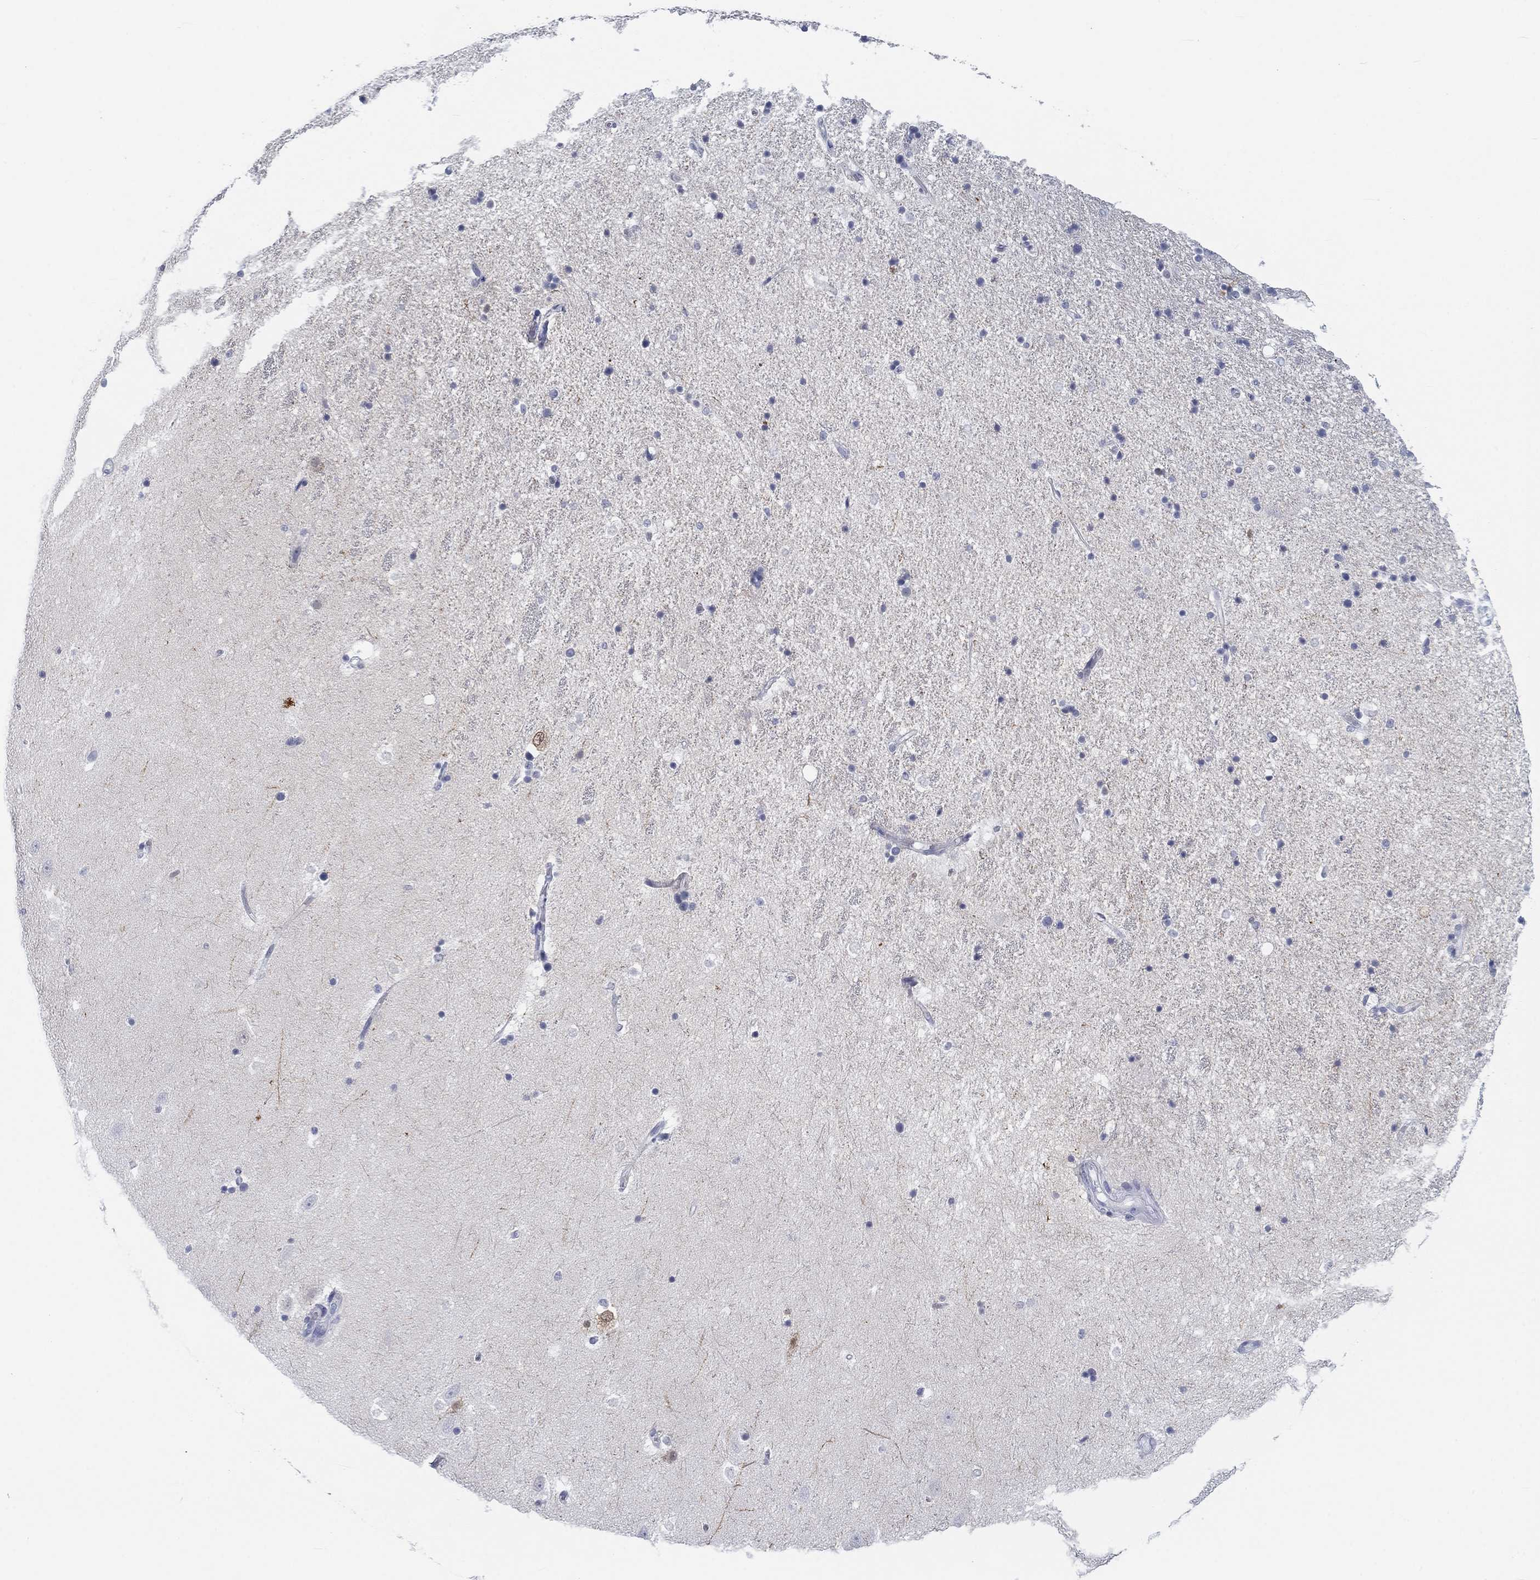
{"staining": {"intensity": "negative", "quantity": "none", "location": "none"}, "tissue": "hippocampus", "cell_type": "Glial cells", "image_type": "normal", "snomed": [{"axis": "morphology", "description": "Normal tissue, NOS"}, {"axis": "topography", "description": "Hippocampus"}], "caption": "Protein analysis of benign hippocampus reveals no significant staining in glial cells.", "gene": "CALB1", "patient": {"sex": "male", "age": 49}}